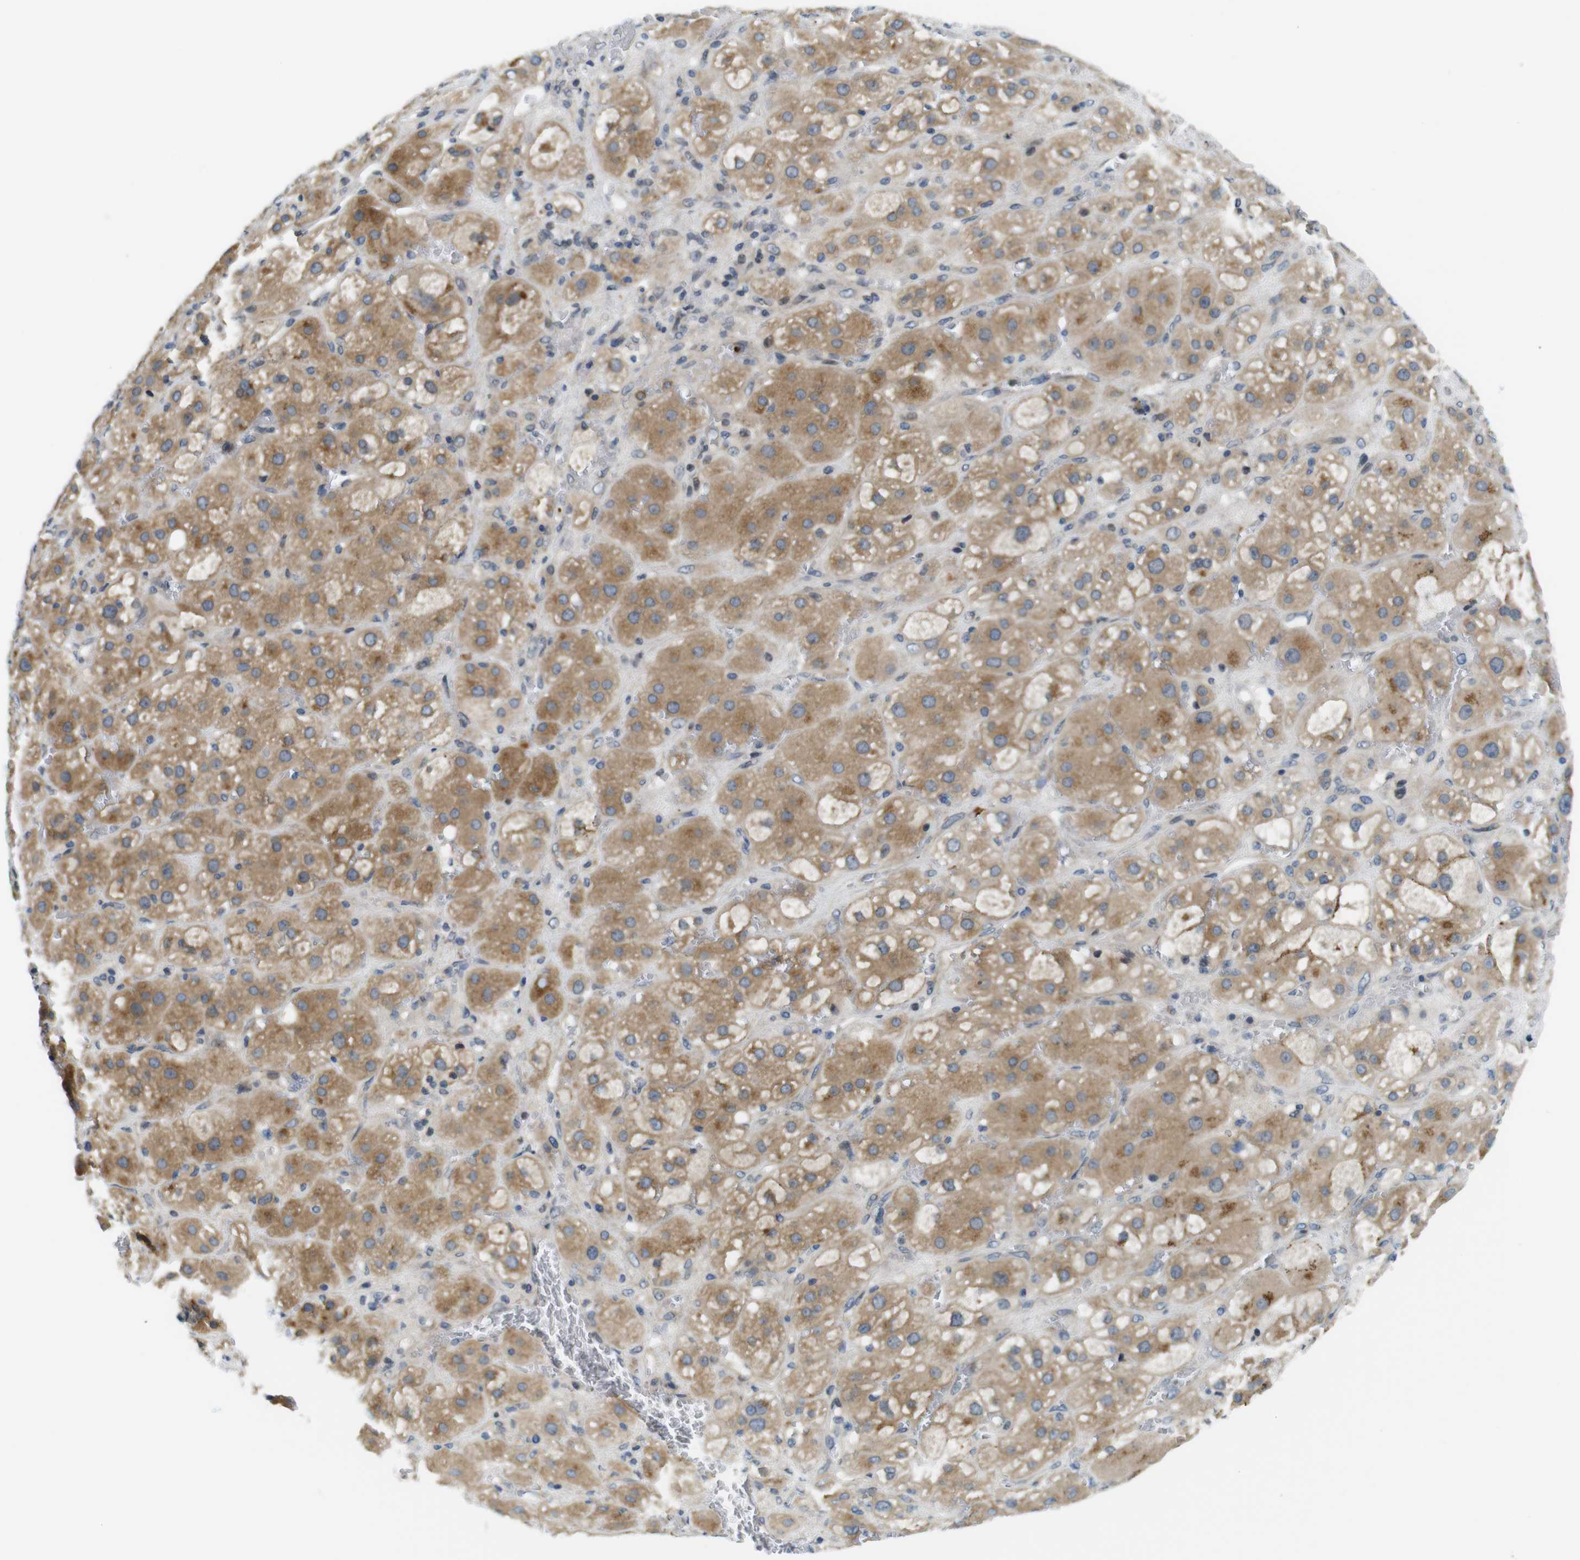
{"staining": {"intensity": "strong", "quantity": "25%-75%", "location": "cytoplasmic/membranous"}, "tissue": "adrenal gland", "cell_type": "Glandular cells", "image_type": "normal", "snomed": [{"axis": "morphology", "description": "Normal tissue, NOS"}, {"axis": "topography", "description": "Adrenal gland"}], "caption": "Glandular cells exhibit strong cytoplasmic/membranous expression in about 25%-75% of cells in benign adrenal gland. The protein is stained brown, and the nuclei are stained in blue (DAB IHC with brightfield microscopy, high magnification).", "gene": "ZDHHC3", "patient": {"sex": "female", "age": 47}}